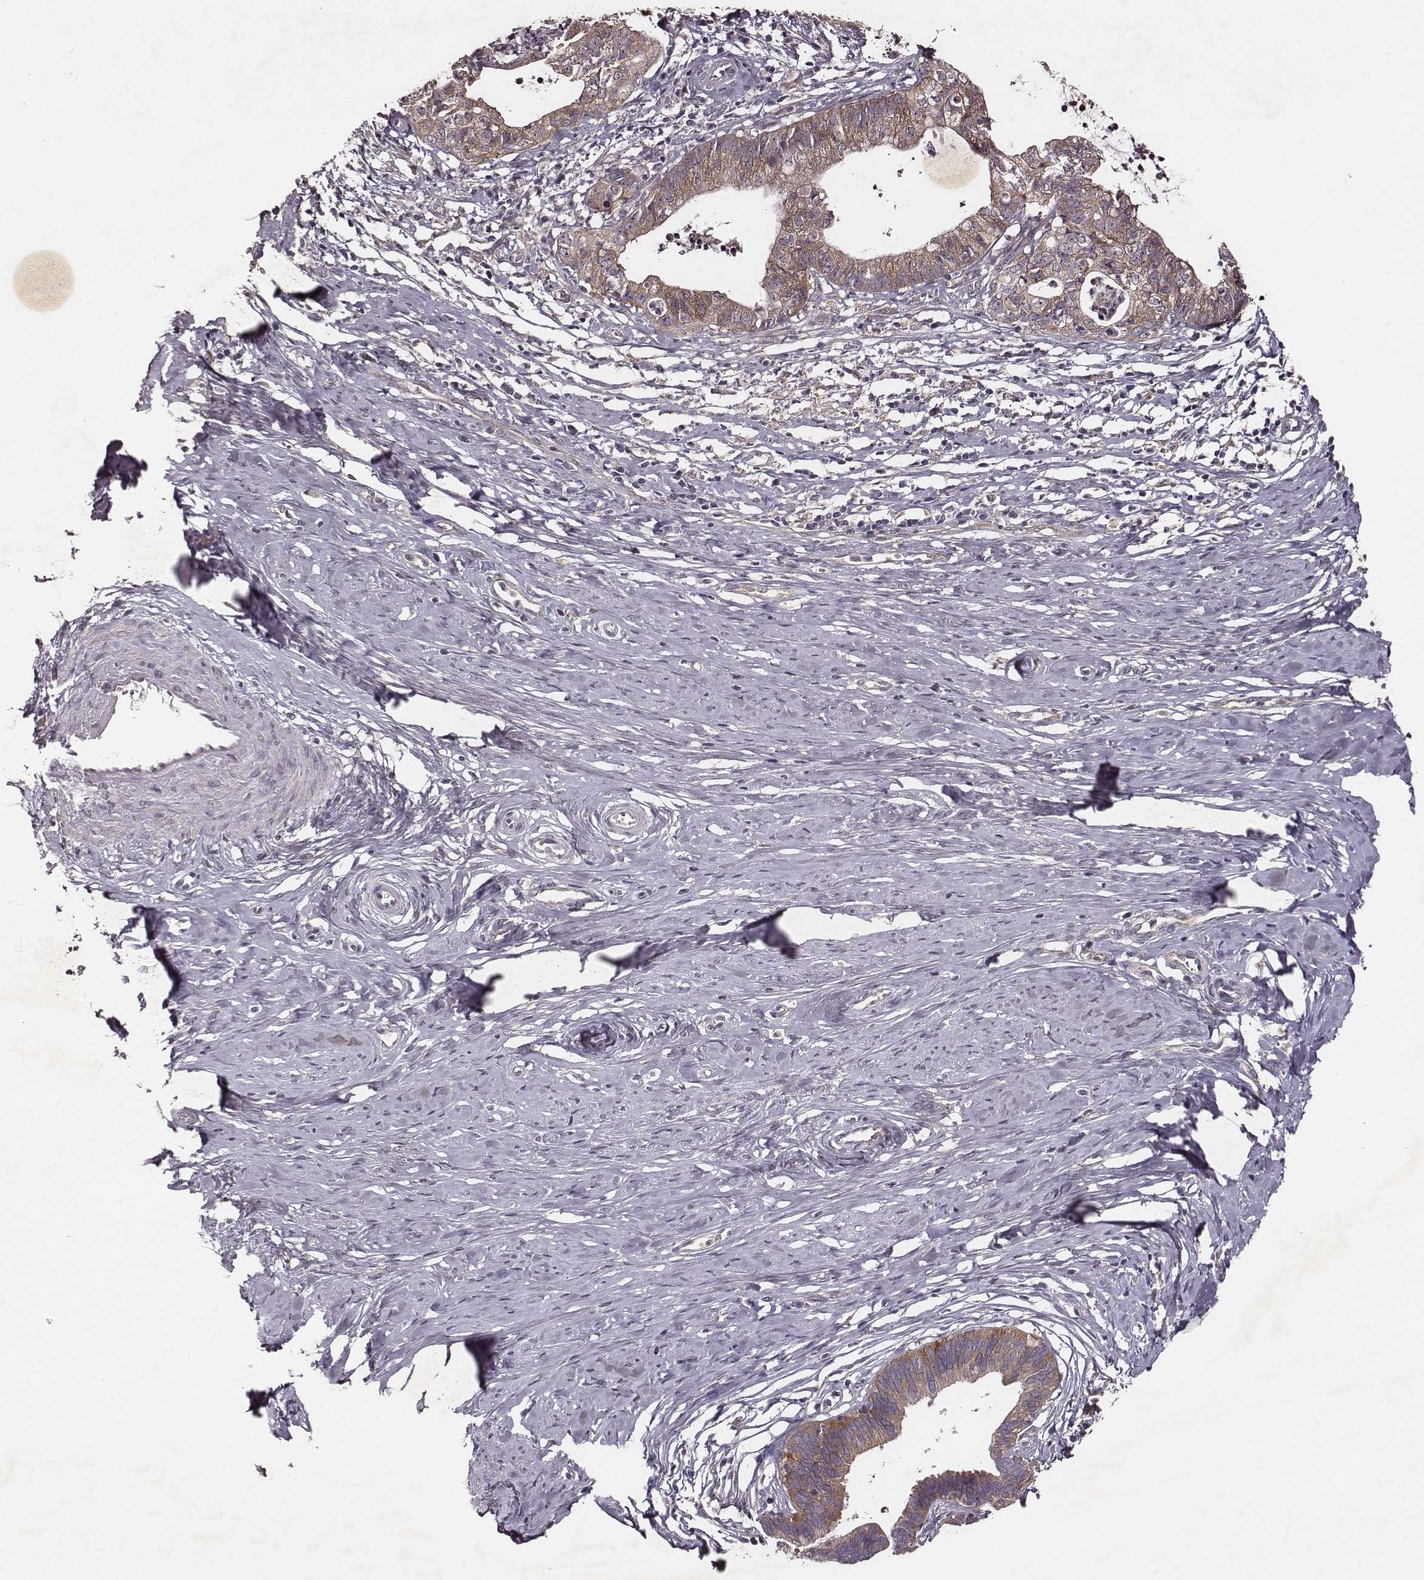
{"staining": {"intensity": "moderate", "quantity": ">75%", "location": "cytoplasmic/membranous"}, "tissue": "cervical cancer", "cell_type": "Tumor cells", "image_type": "cancer", "snomed": [{"axis": "morphology", "description": "Normal tissue, NOS"}, {"axis": "morphology", "description": "Adenocarcinoma, NOS"}, {"axis": "topography", "description": "Cervix"}], "caption": "Cervical adenocarcinoma stained with a protein marker shows moderate staining in tumor cells.", "gene": "VPS26A", "patient": {"sex": "female", "age": 38}}